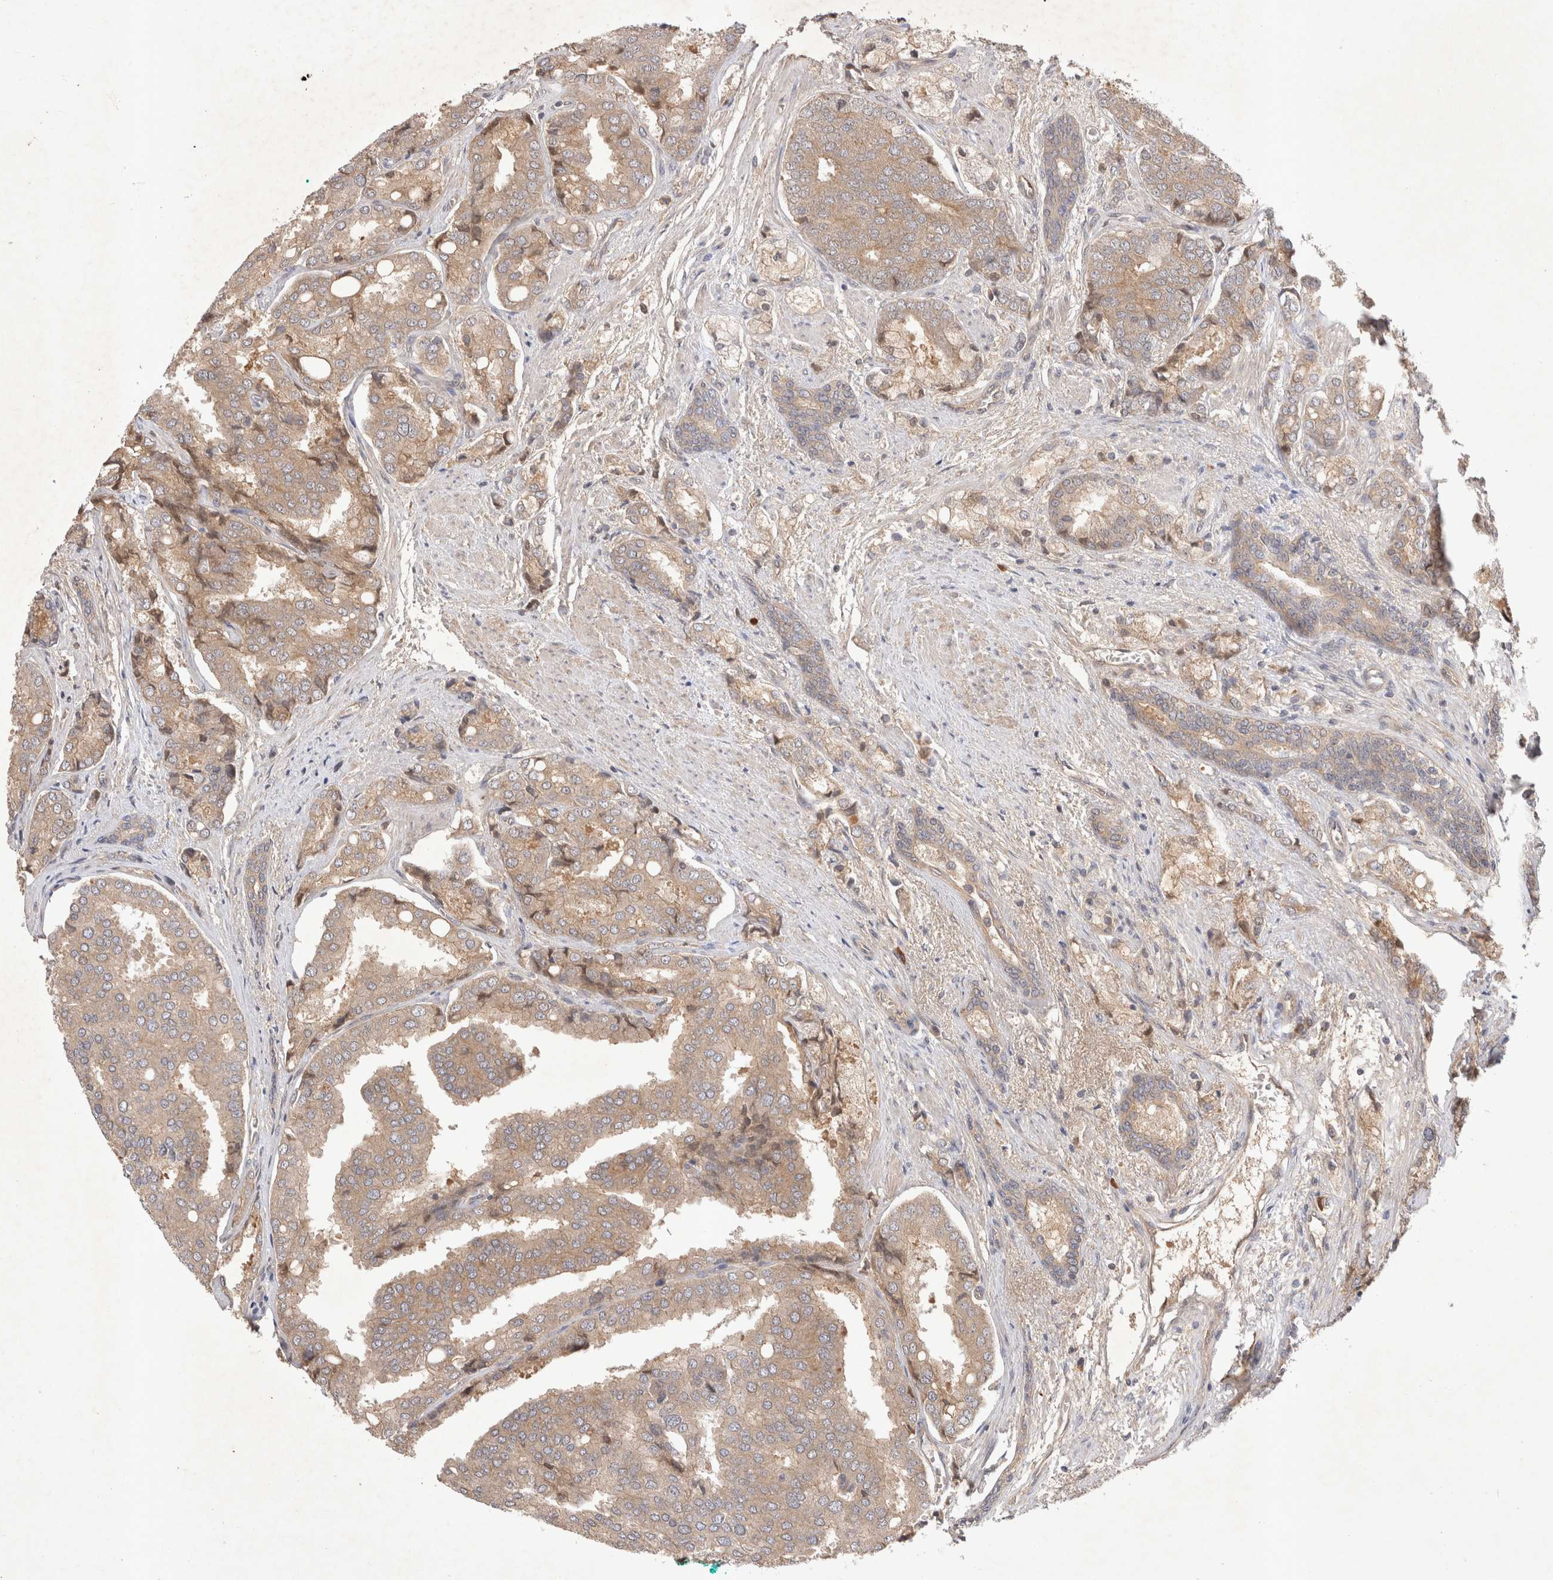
{"staining": {"intensity": "moderate", "quantity": ">75%", "location": "cytoplasmic/membranous"}, "tissue": "prostate cancer", "cell_type": "Tumor cells", "image_type": "cancer", "snomed": [{"axis": "morphology", "description": "Adenocarcinoma, High grade"}, {"axis": "topography", "description": "Prostate"}], "caption": "Moderate cytoplasmic/membranous expression is appreciated in about >75% of tumor cells in prostate adenocarcinoma (high-grade).", "gene": "YES1", "patient": {"sex": "male", "age": 50}}